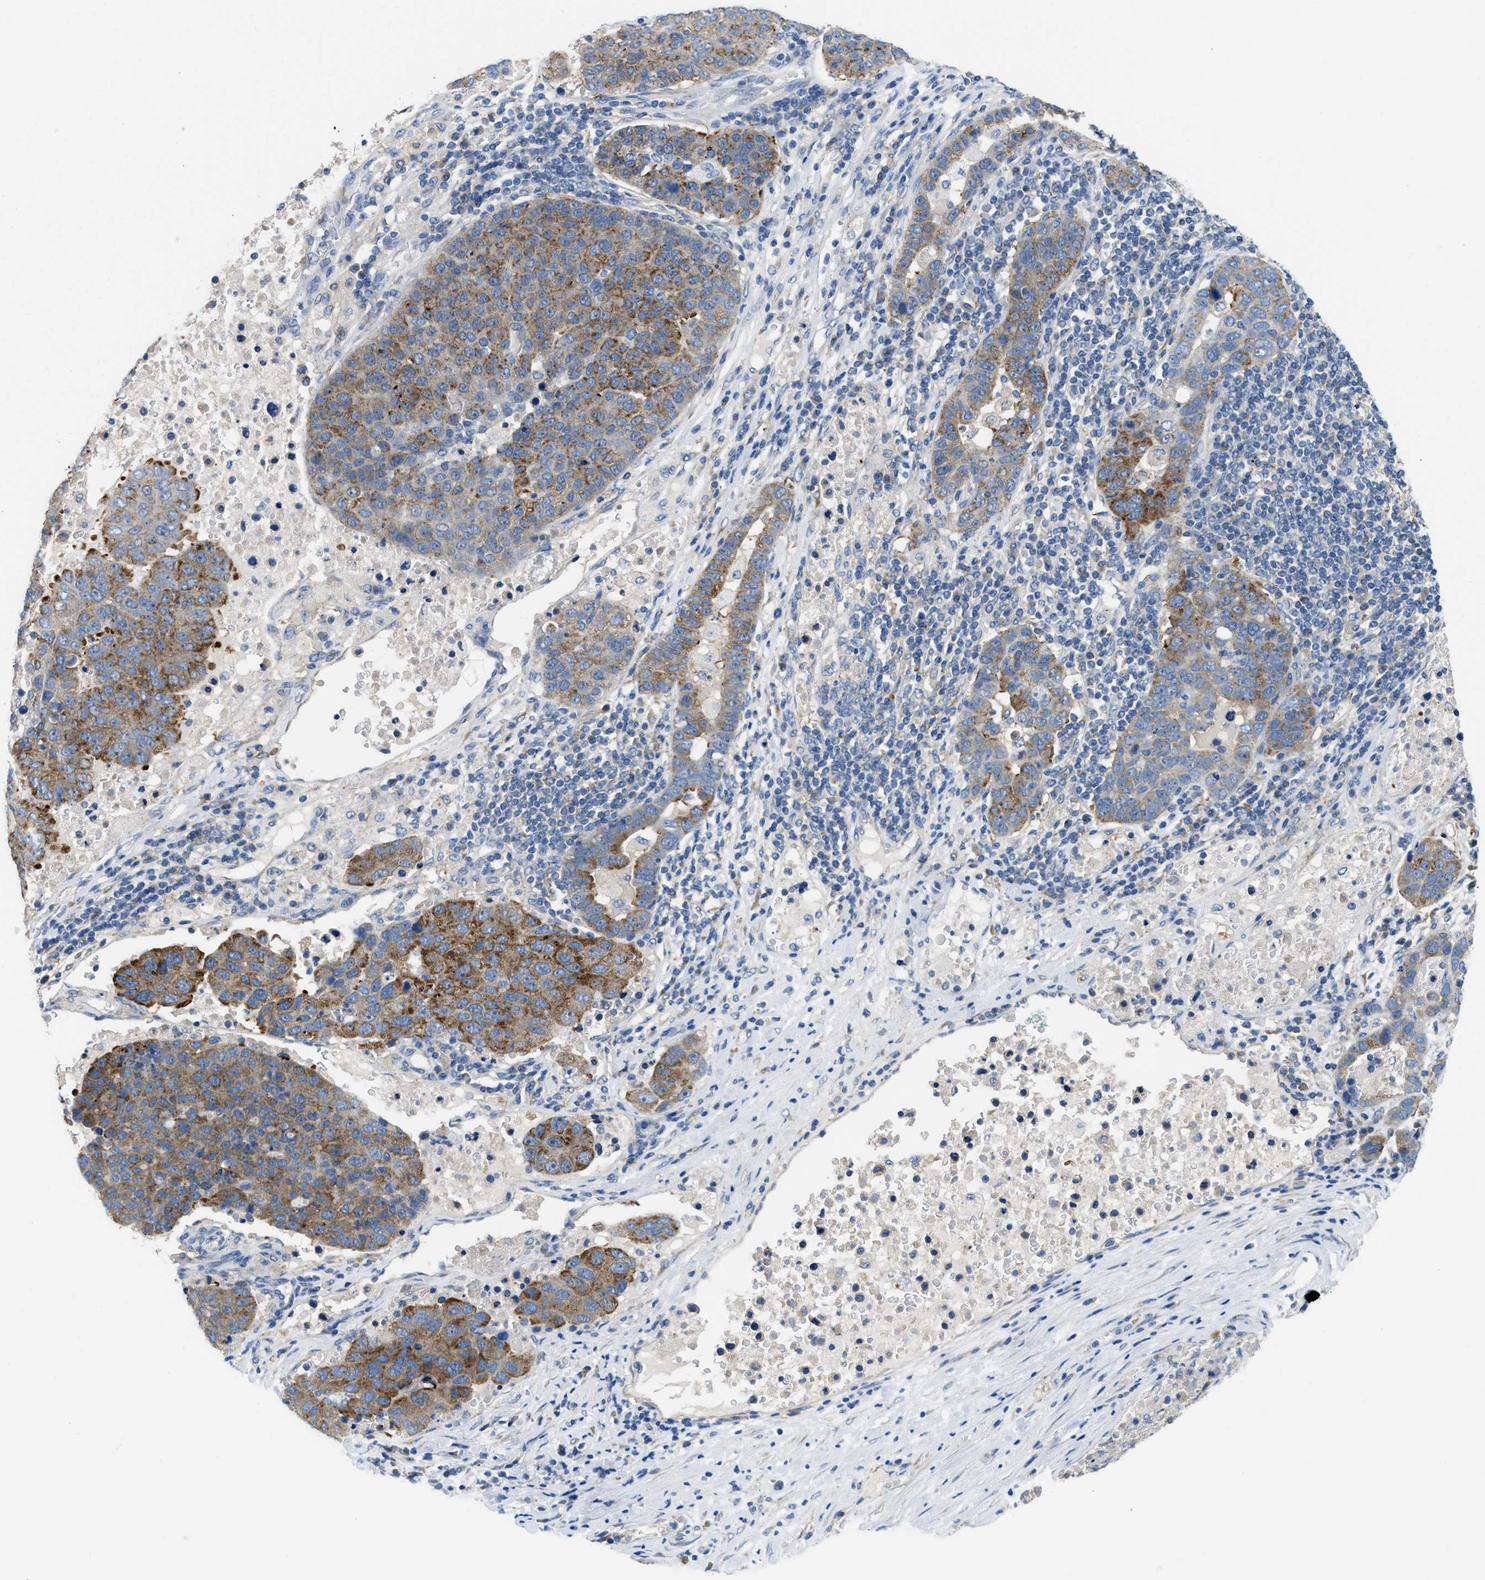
{"staining": {"intensity": "strong", "quantity": ">75%", "location": "cytoplasmic/membranous"}, "tissue": "pancreatic cancer", "cell_type": "Tumor cells", "image_type": "cancer", "snomed": [{"axis": "morphology", "description": "Adenocarcinoma, NOS"}, {"axis": "topography", "description": "Pancreas"}], "caption": "Immunohistochemical staining of human pancreatic cancer (adenocarcinoma) exhibits high levels of strong cytoplasmic/membranous positivity in approximately >75% of tumor cells.", "gene": "BNC2", "patient": {"sex": "female", "age": 61}}